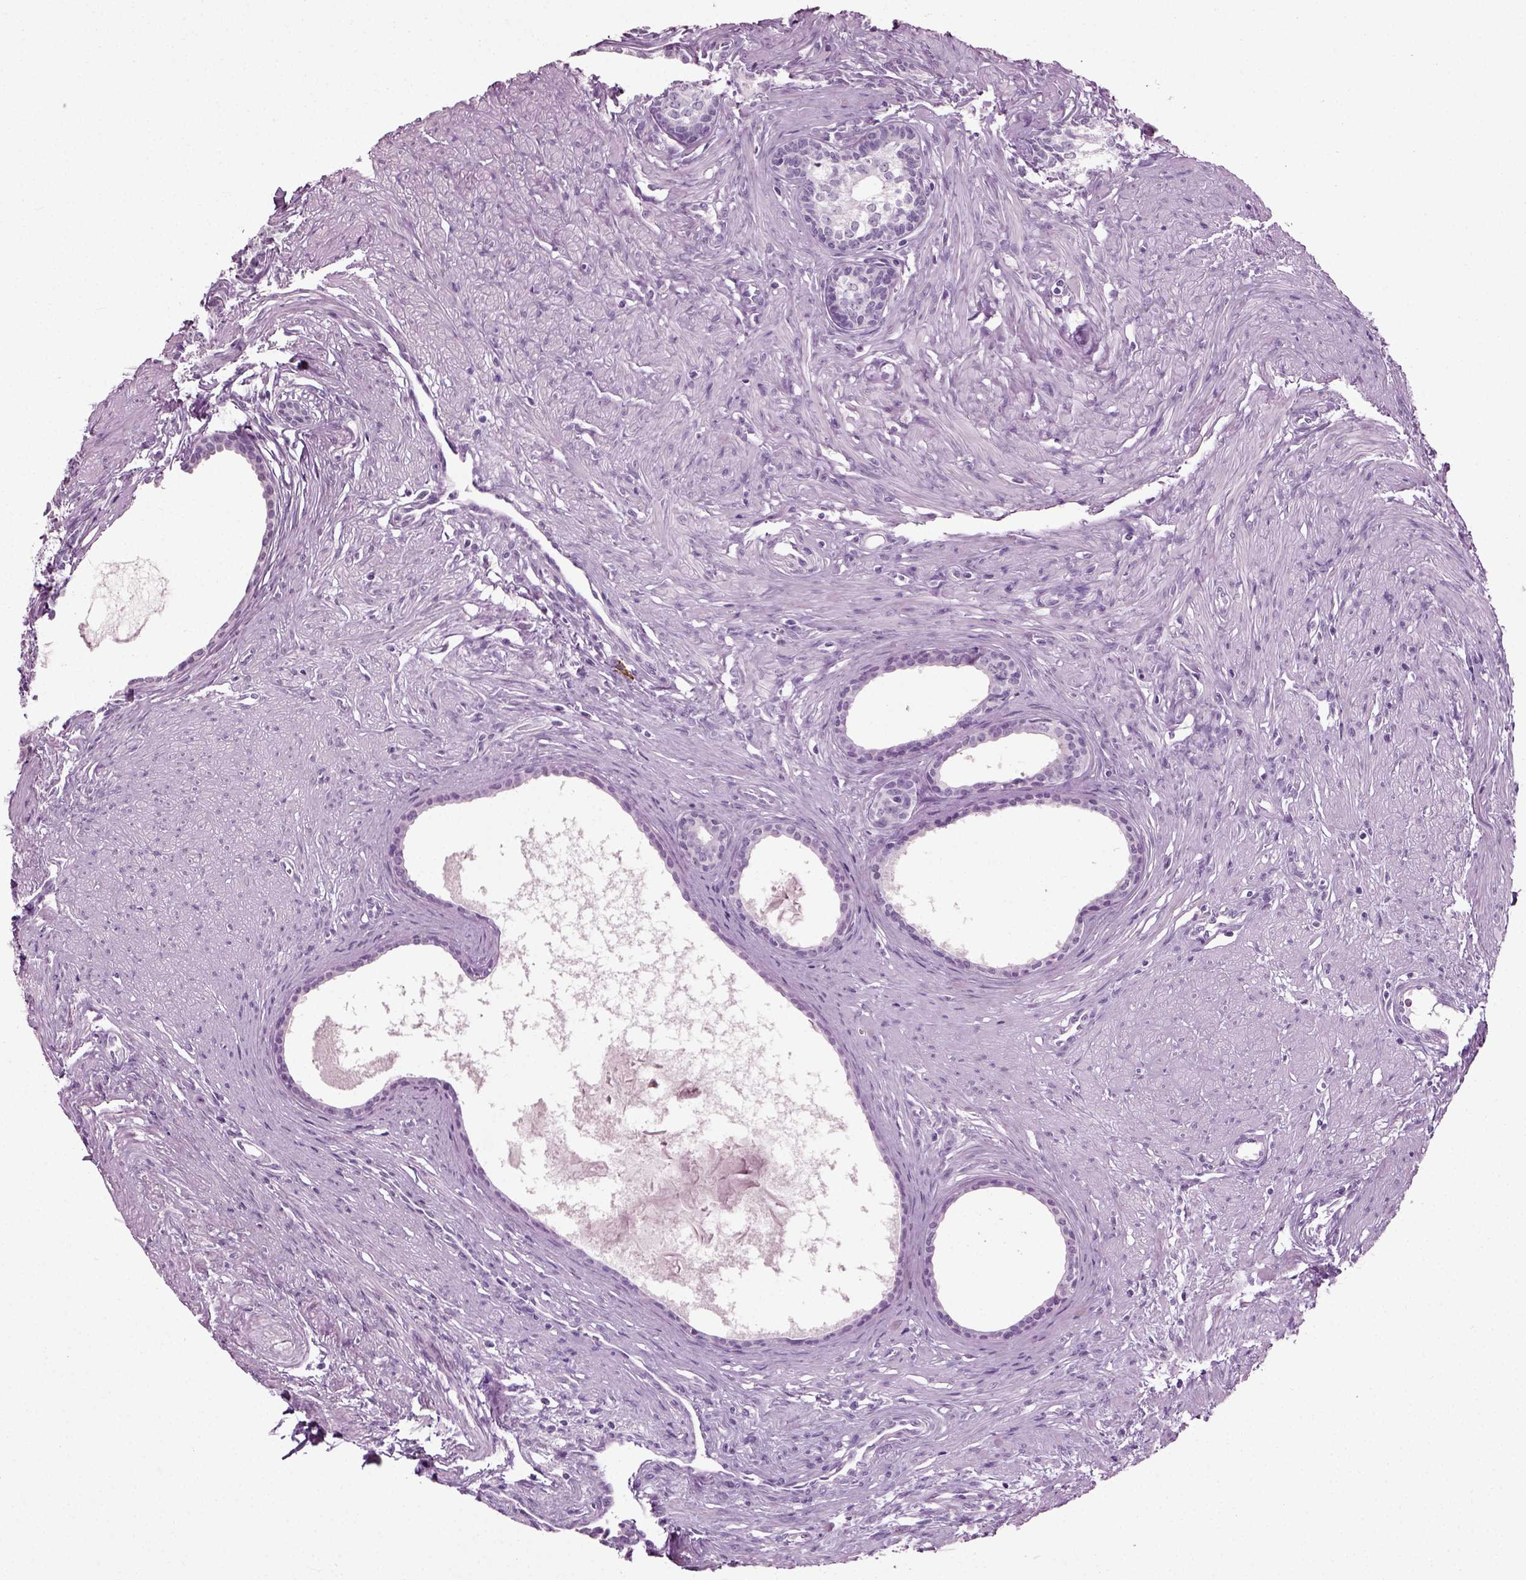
{"staining": {"intensity": "negative", "quantity": "none", "location": "none"}, "tissue": "prostate", "cell_type": "Glandular cells", "image_type": "normal", "snomed": [{"axis": "morphology", "description": "Normal tissue, NOS"}, {"axis": "topography", "description": "Prostate"}], "caption": "The photomicrograph shows no staining of glandular cells in unremarkable prostate.", "gene": "SLC26A8", "patient": {"sex": "male", "age": 60}}